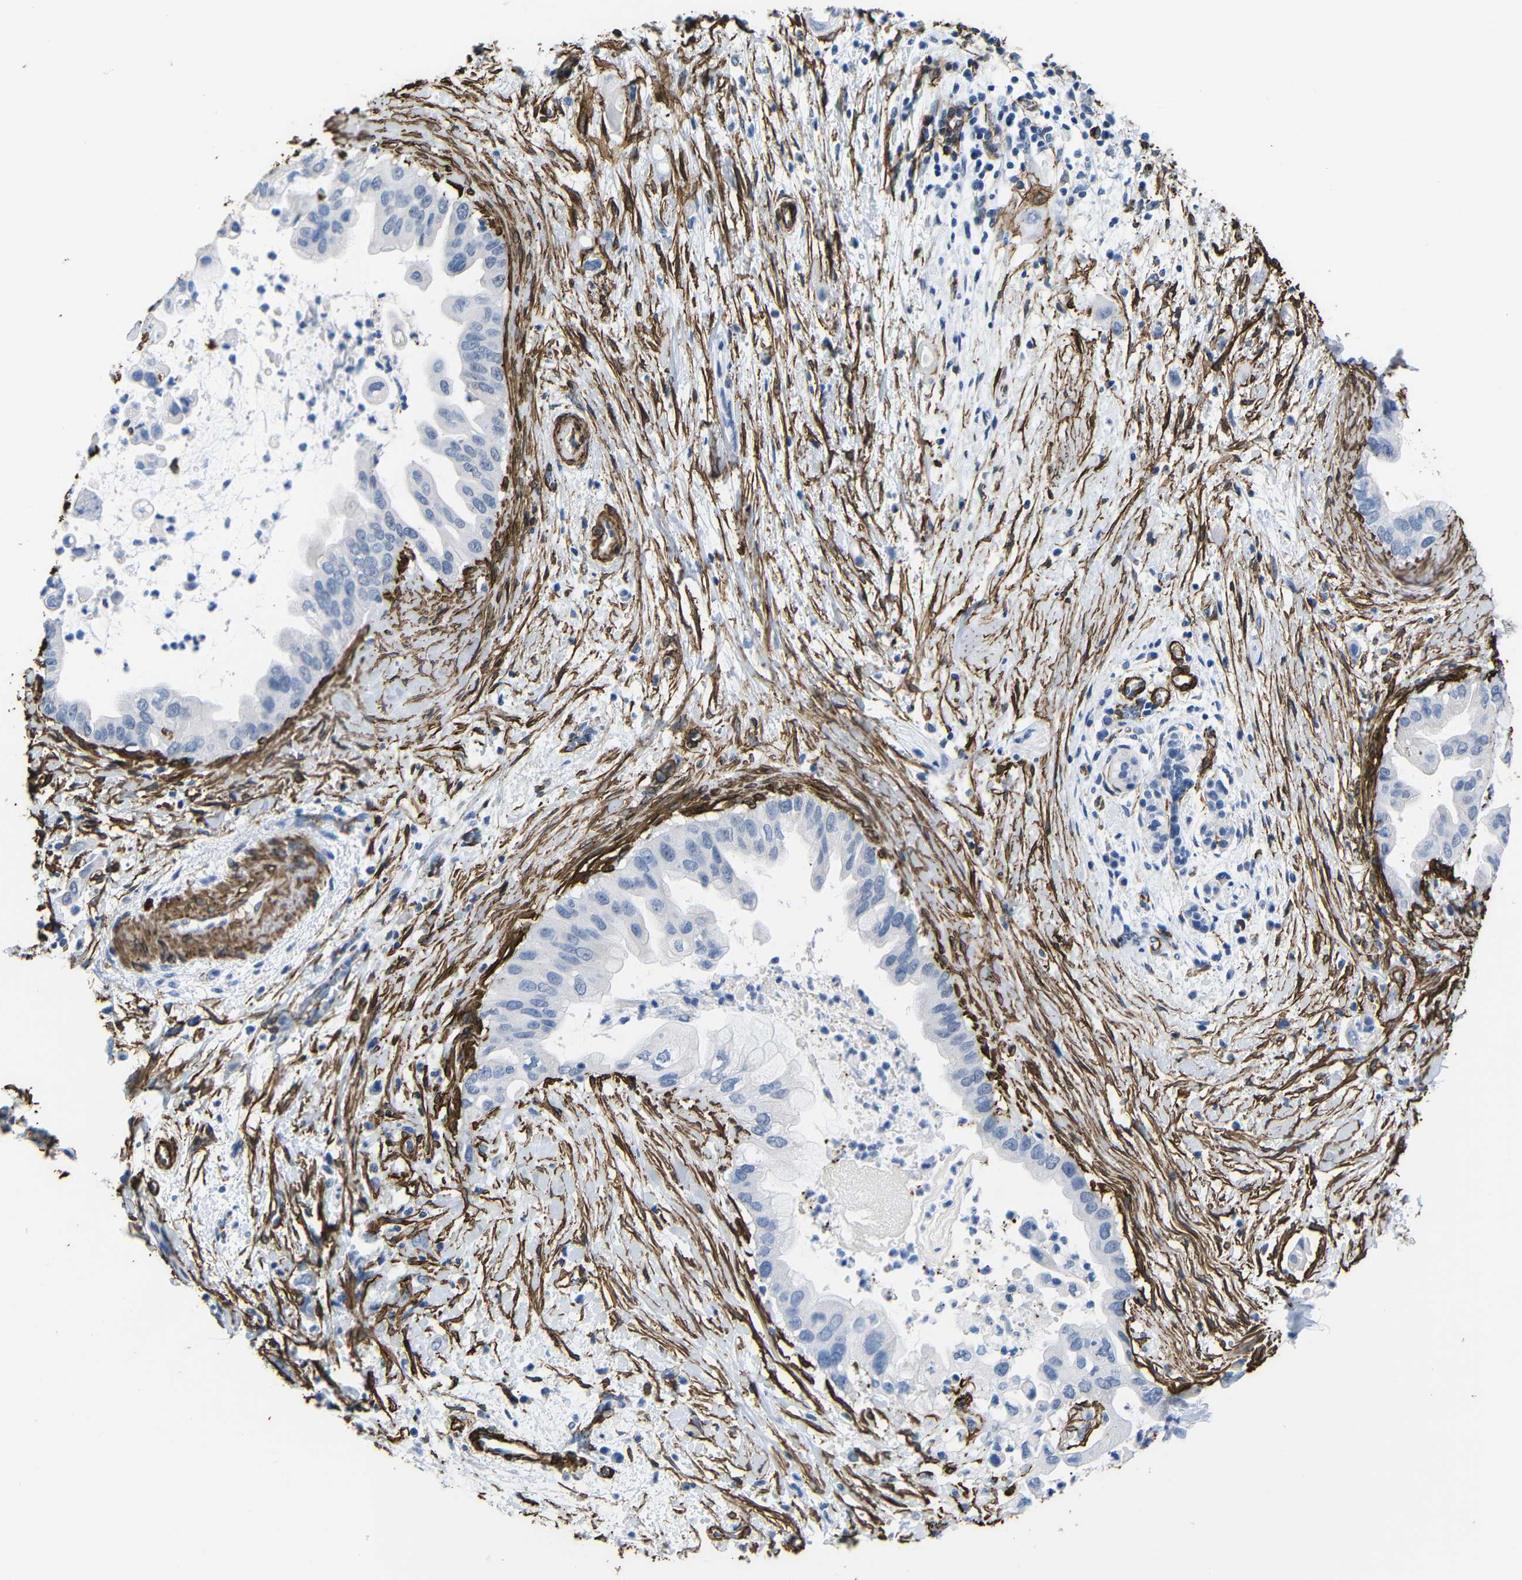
{"staining": {"intensity": "negative", "quantity": "none", "location": "none"}, "tissue": "pancreatic cancer", "cell_type": "Tumor cells", "image_type": "cancer", "snomed": [{"axis": "morphology", "description": "Adenocarcinoma, NOS"}, {"axis": "topography", "description": "Pancreas"}], "caption": "This image is of pancreatic adenocarcinoma stained with immunohistochemistry to label a protein in brown with the nuclei are counter-stained blue. There is no staining in tumor cells. Nuclei are stained in blue.", "gene": "ACTA2", "patient": {"sex": "male", "age": 55}}